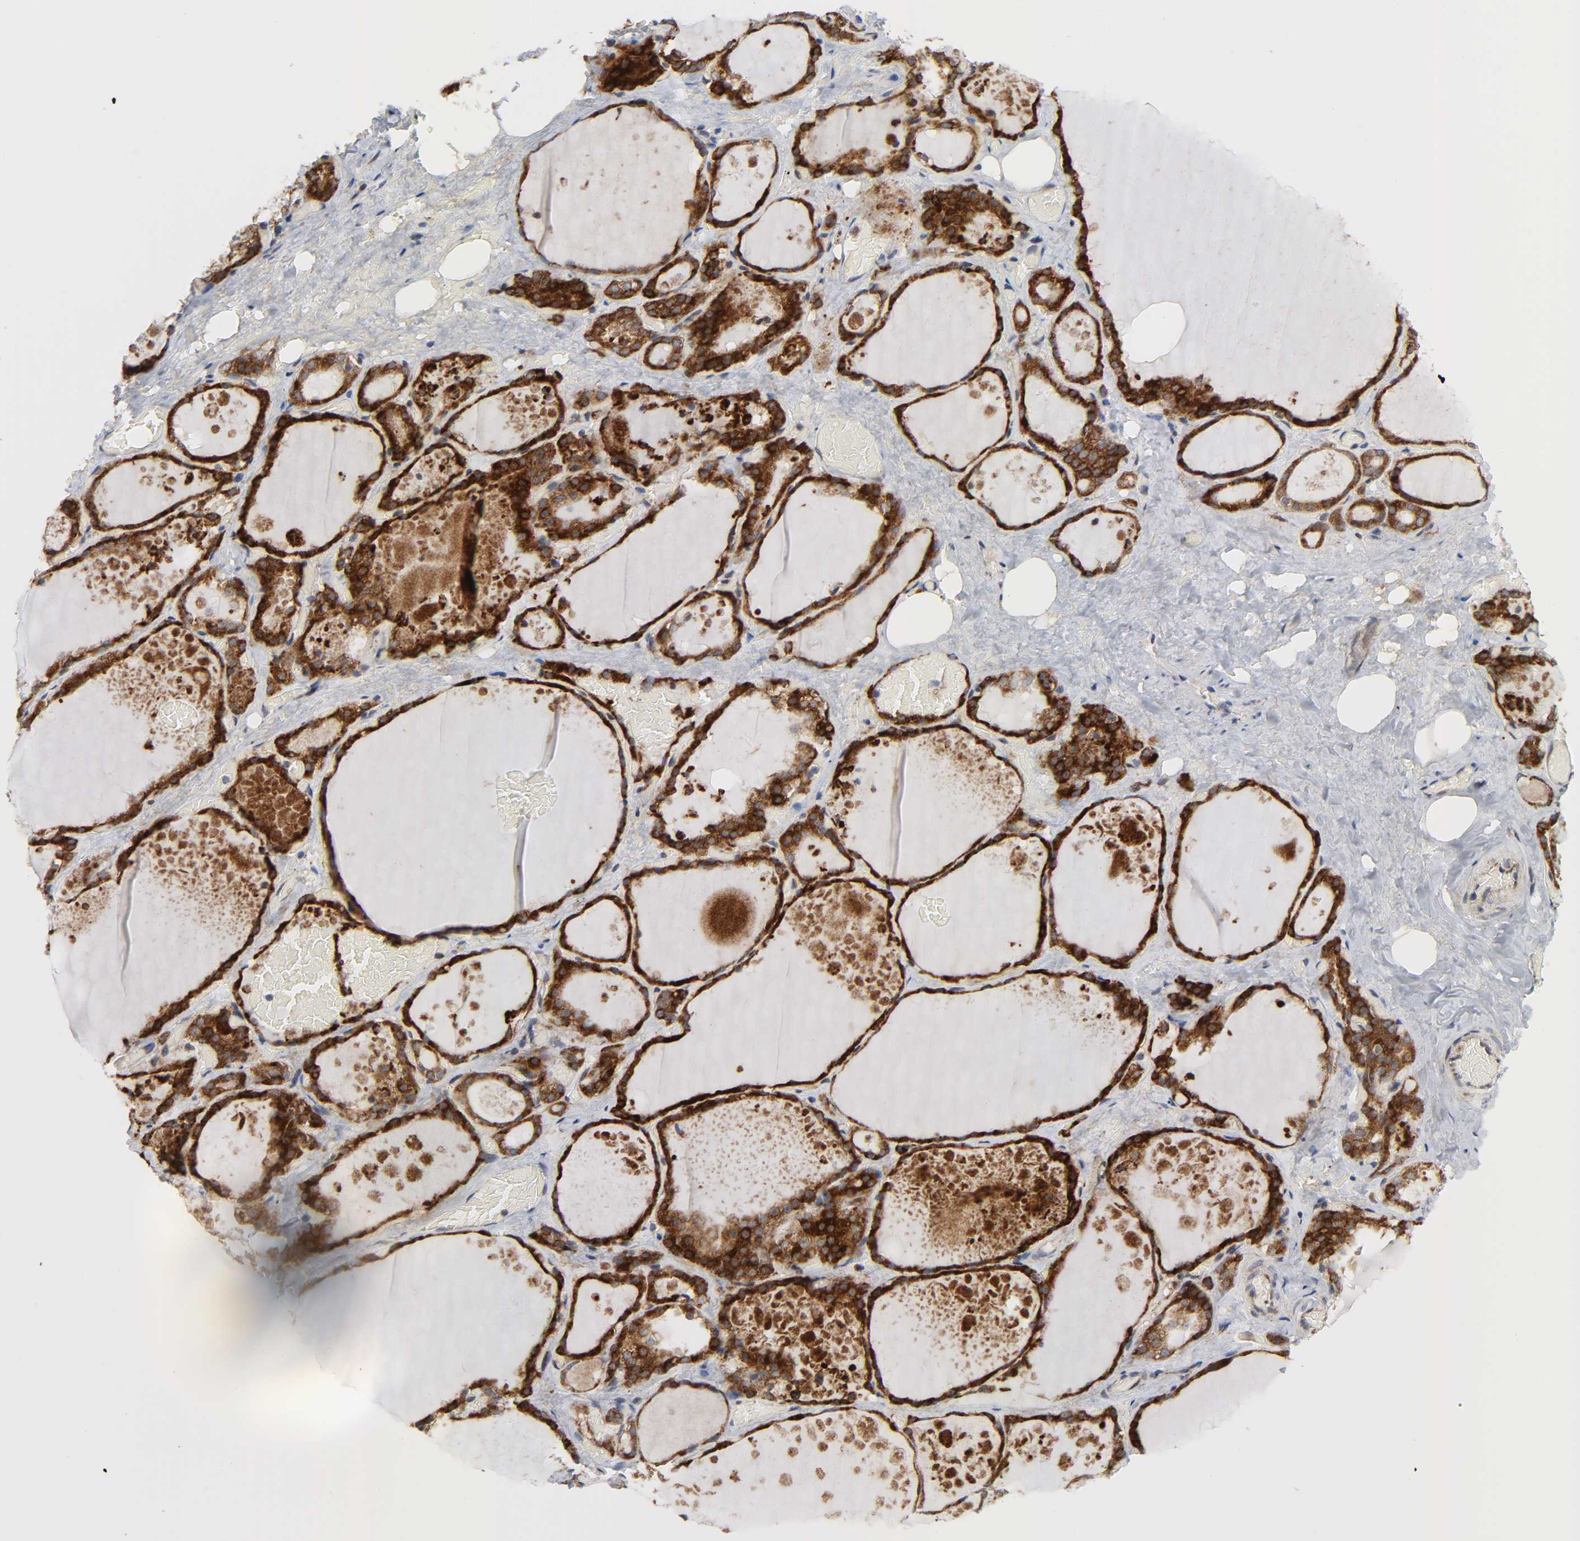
{"staining": {"intensity": "strong", "quantity": ">75%", "location": "cytoplasmic/membranous"}, "tissue": "thyroid gland", "cell_type": "Glandular cells", "image_type": "normal", "snomed": [{"axis": "morphology", "description": "Normal tissue, NOS"}, {"axis": "topography", "description": "Thyroid gland"}], "caption": "The immunohistochemical stain highlights strong cytoplasmic/membranous expression in glandular cells of benign thyroid gland.", "gene": "BAX", "patient": {"sex": "male", "age": 61}}